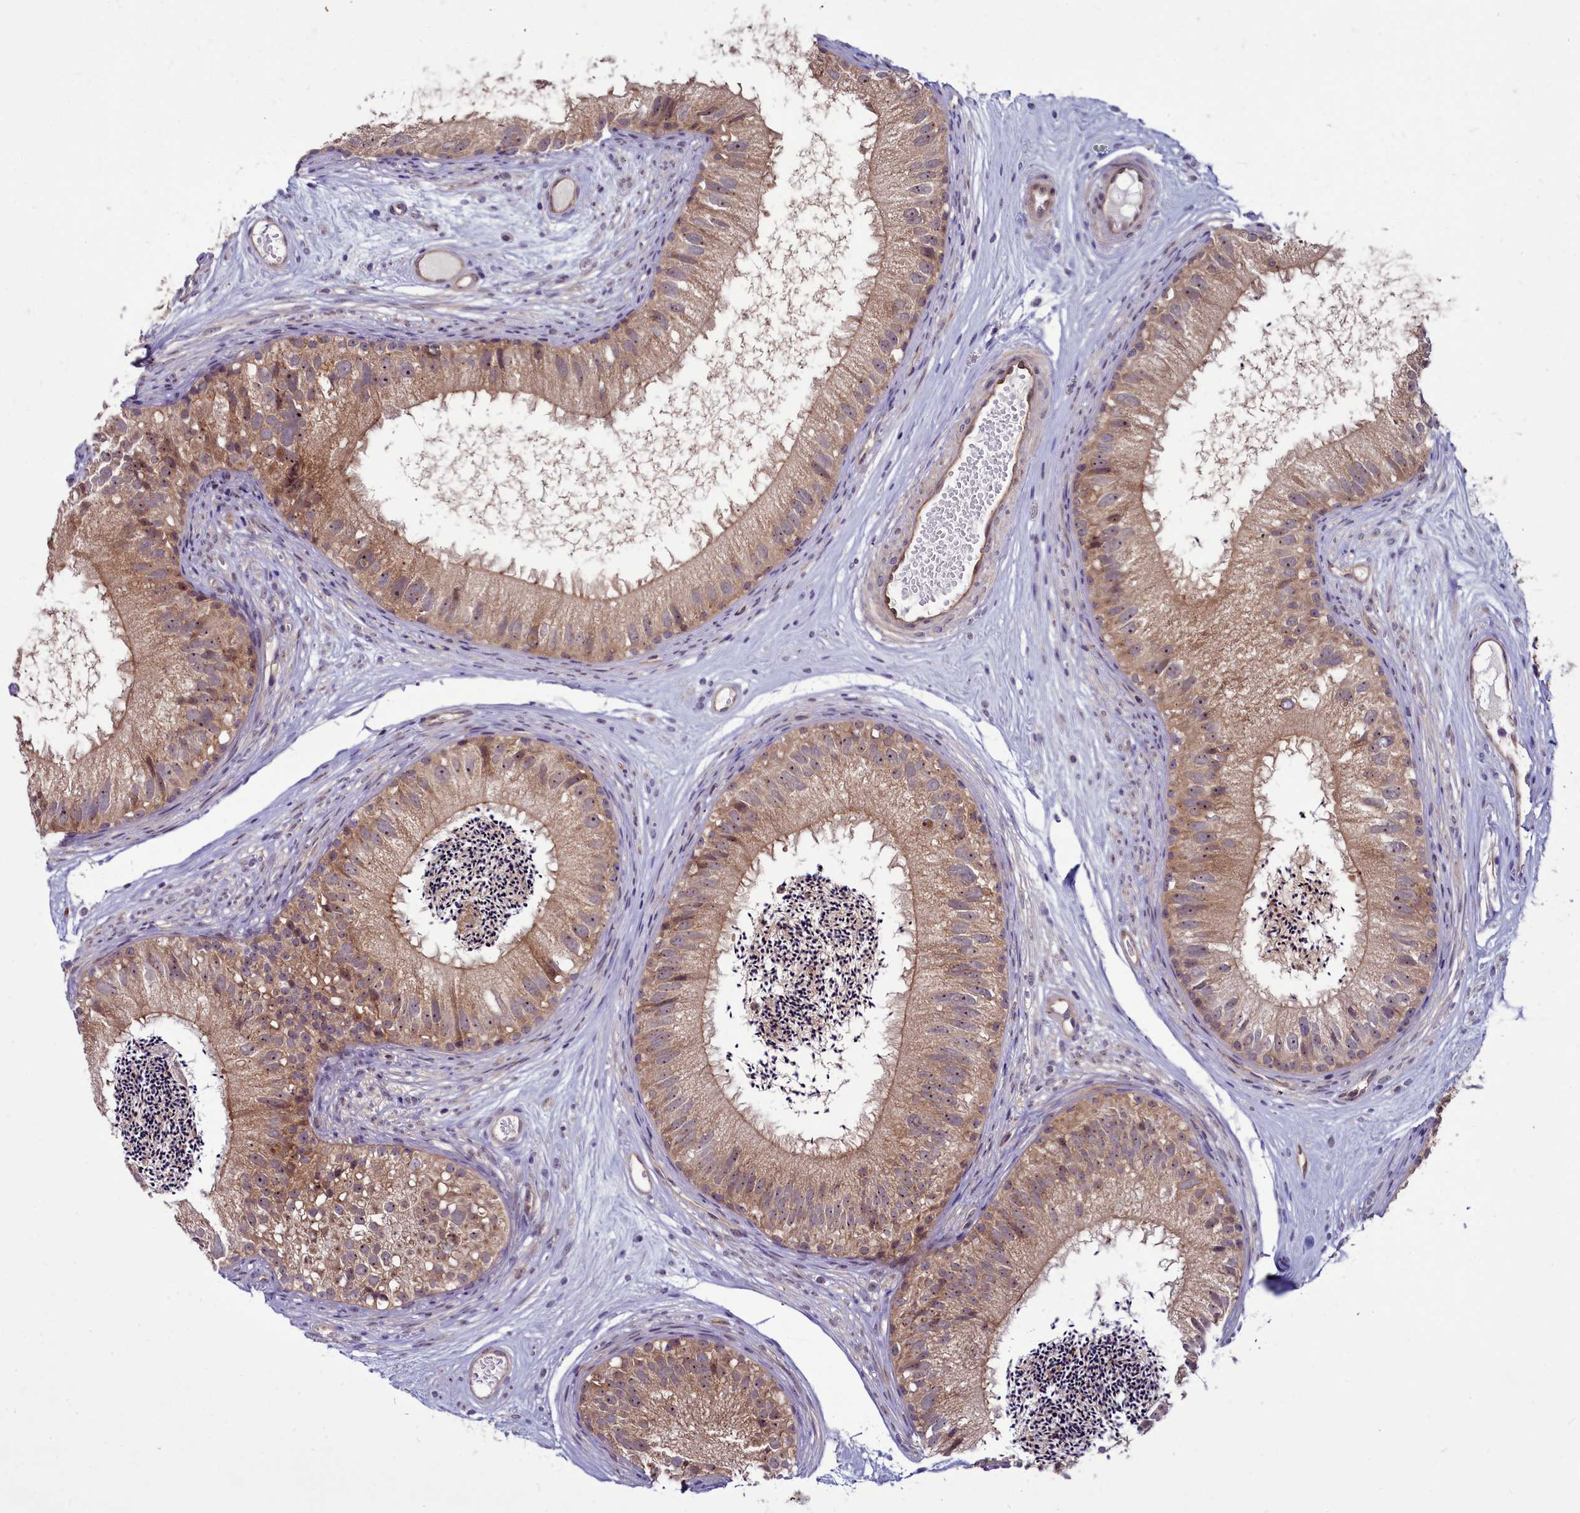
{"staining": {"intensity": "moderate", "quantity": "25%-75%", "location": "cytoplasmic/membranous,nuclear"}, "tissue": "epididymis", "cell_type": "Glandular cells", "image_type": "normal", "snomed": [{"axis": "morphology", "description": "Normal tissue, NOS"}, {"axis": "topography", "description": "Epididymis"}], "caption": "The image demonstrates immunohistochemical staining of unremarkable epididymis. There is moderate cytoplasmic/membranous,nuclear positivity is identified in about 25%-75% of glandular cells. (brown staining indicates protein expression, while blue staining denotes nuclei).", "gene": "BCAR1", "patient": {"sex": "male", "age": 77}}